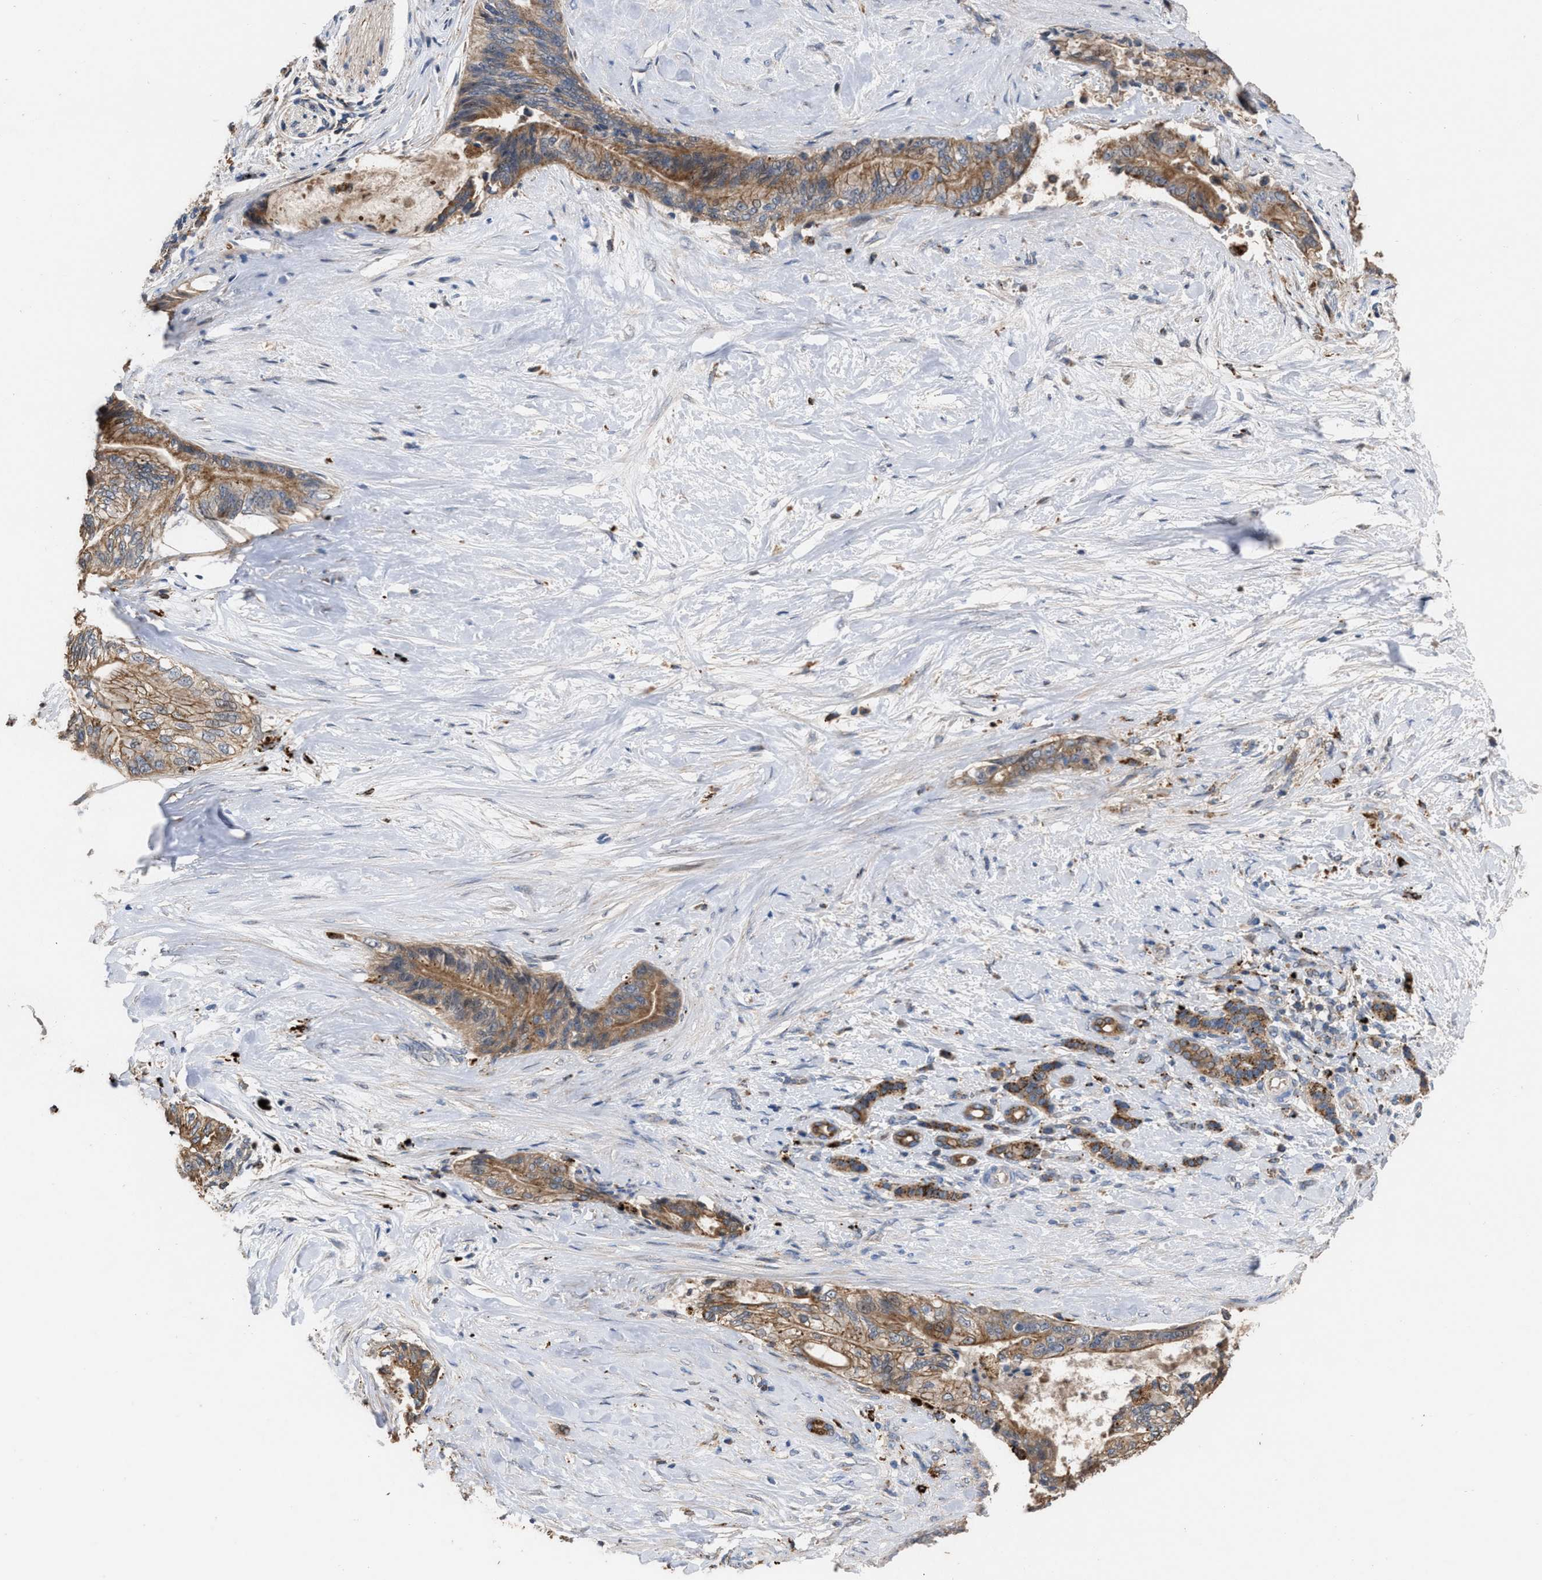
{"staining": {"intensity": "moderate", "quantity": ">75%", "location": "cytoplasmic/membranous"}, "tissue": "pancreatic cancer", "cell_type": "Tumor cells", "image_type": "cancer", "snomed": [{"axis": "morphology", "description": "Adenocarcinoma, NOS"}, {"axis": "topography", "description": "Pancreas"}], "caption": "Immunohistochemistry (IHC) staining of pancreatic cancer, which displays medium levels of moderate cytoplasmic/membranous expression in approximately >75% of tumor cells indicating moderate cytoplasmic/membranous protein staining. The staining was performed using DAB (3,3'-diaminobenzidine) (brown) for protein detection and nuclei were counterstained in hematoxylin (blue).", "gene": "ELMO3", "patient": {"sex": "male", "age": 59}}